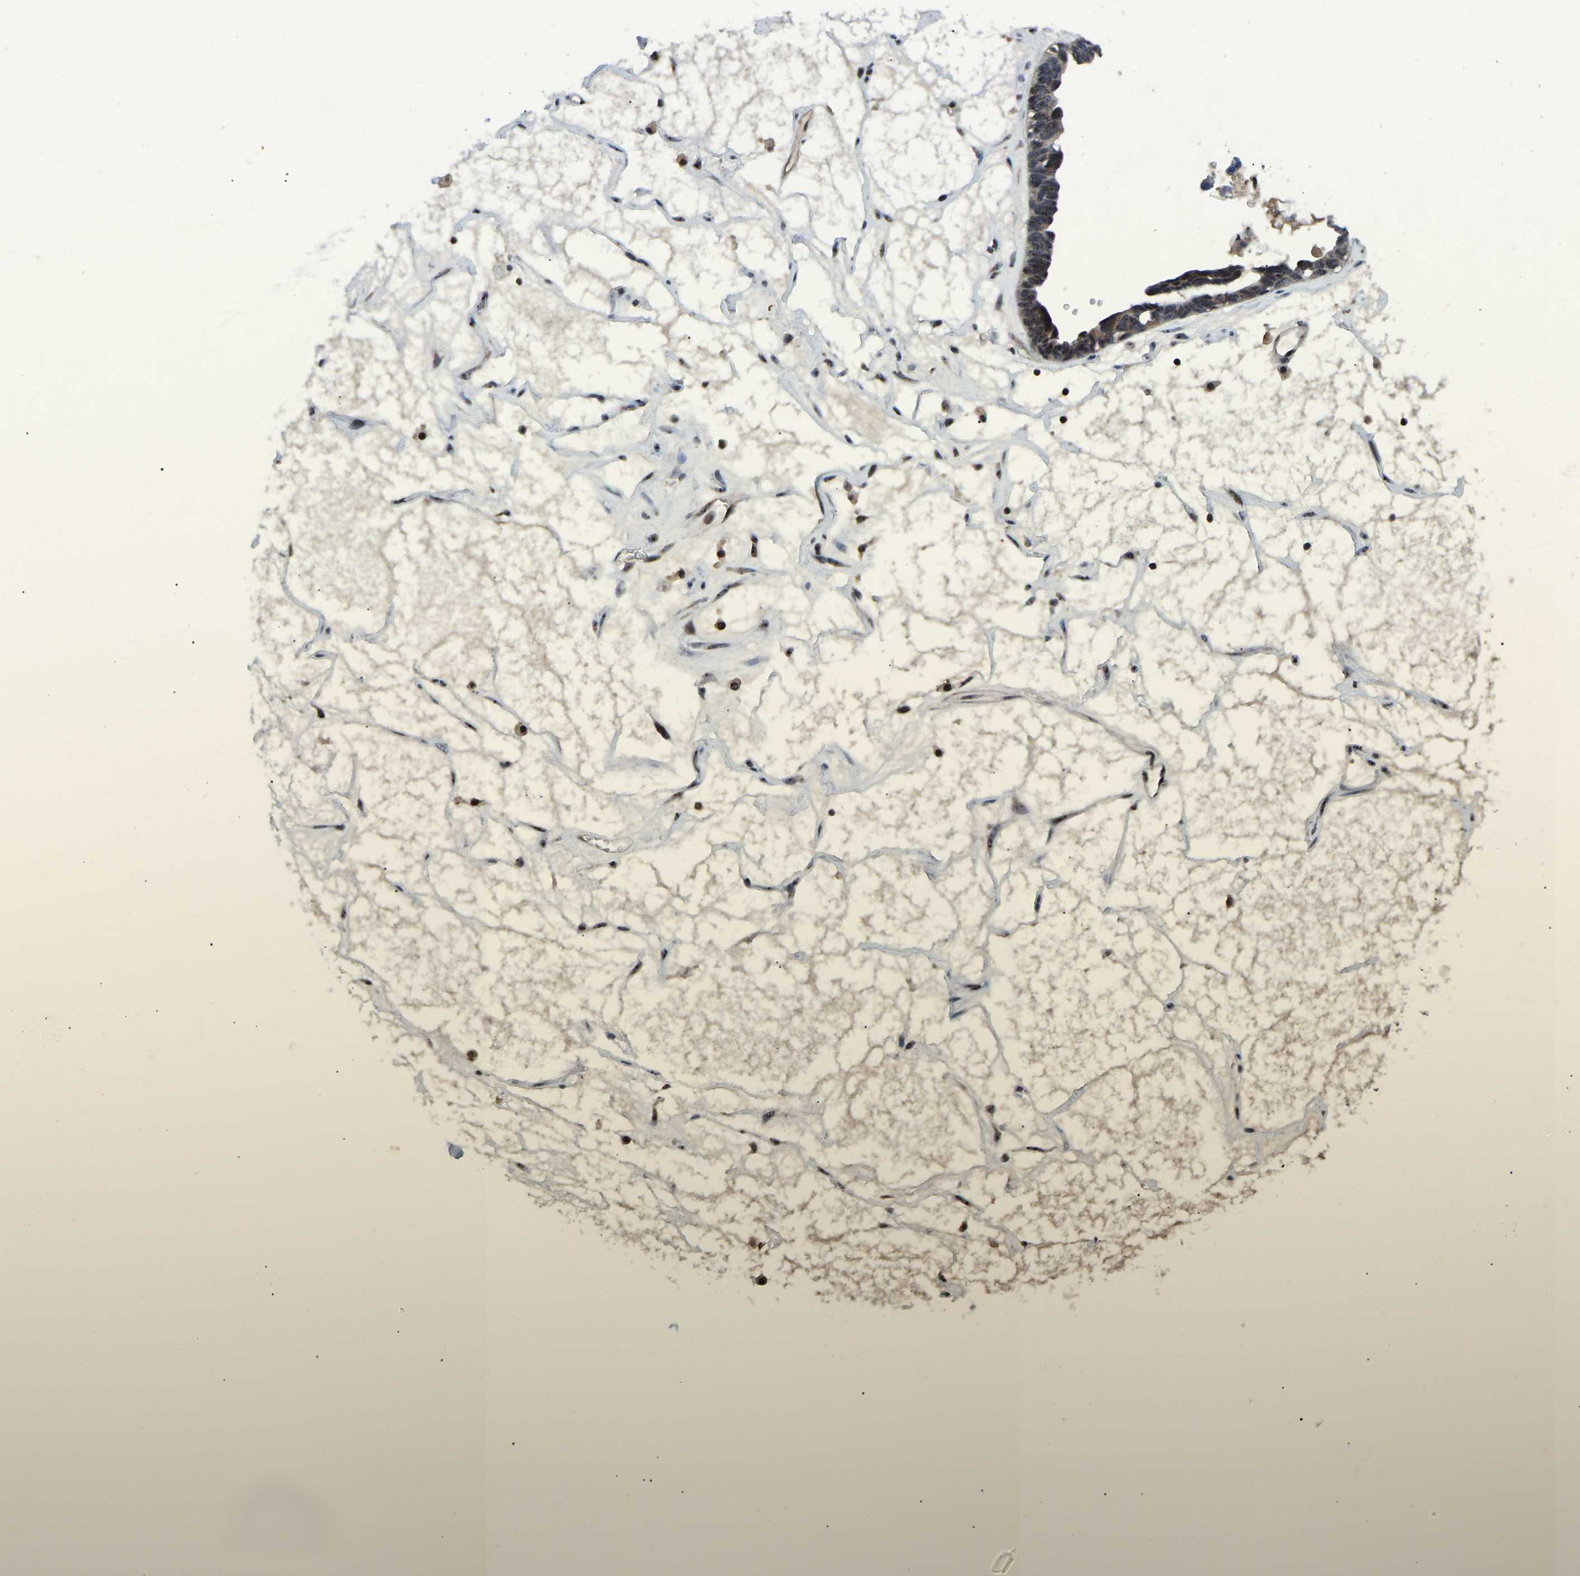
{"staining": {"intensity": "negative", "quantity": "none", "location": "none"}, "tissue": "ovarian cancer", "cell_type": "Tumor cells", "image_type": "cancer", "snomed": [{"axis": "morphology", "description": "Cystadenocarcinoma, serous, NOS"}, {"axis": "topography", "description": "Ovary"}], "caption": "DAB immunohistochemical staining of human ovarian serous cystadenocarcinoma shows no significant staining in tumor cells. The staining was performed using DAB (3,3'-diaminobenzidine) to visualize the protein expression in brown, while the nuclei were stained in blue with hematoxylin (Magnification: 20x).", "gene": "RBM28", "patient": {"sex": "female", "age": 79}}